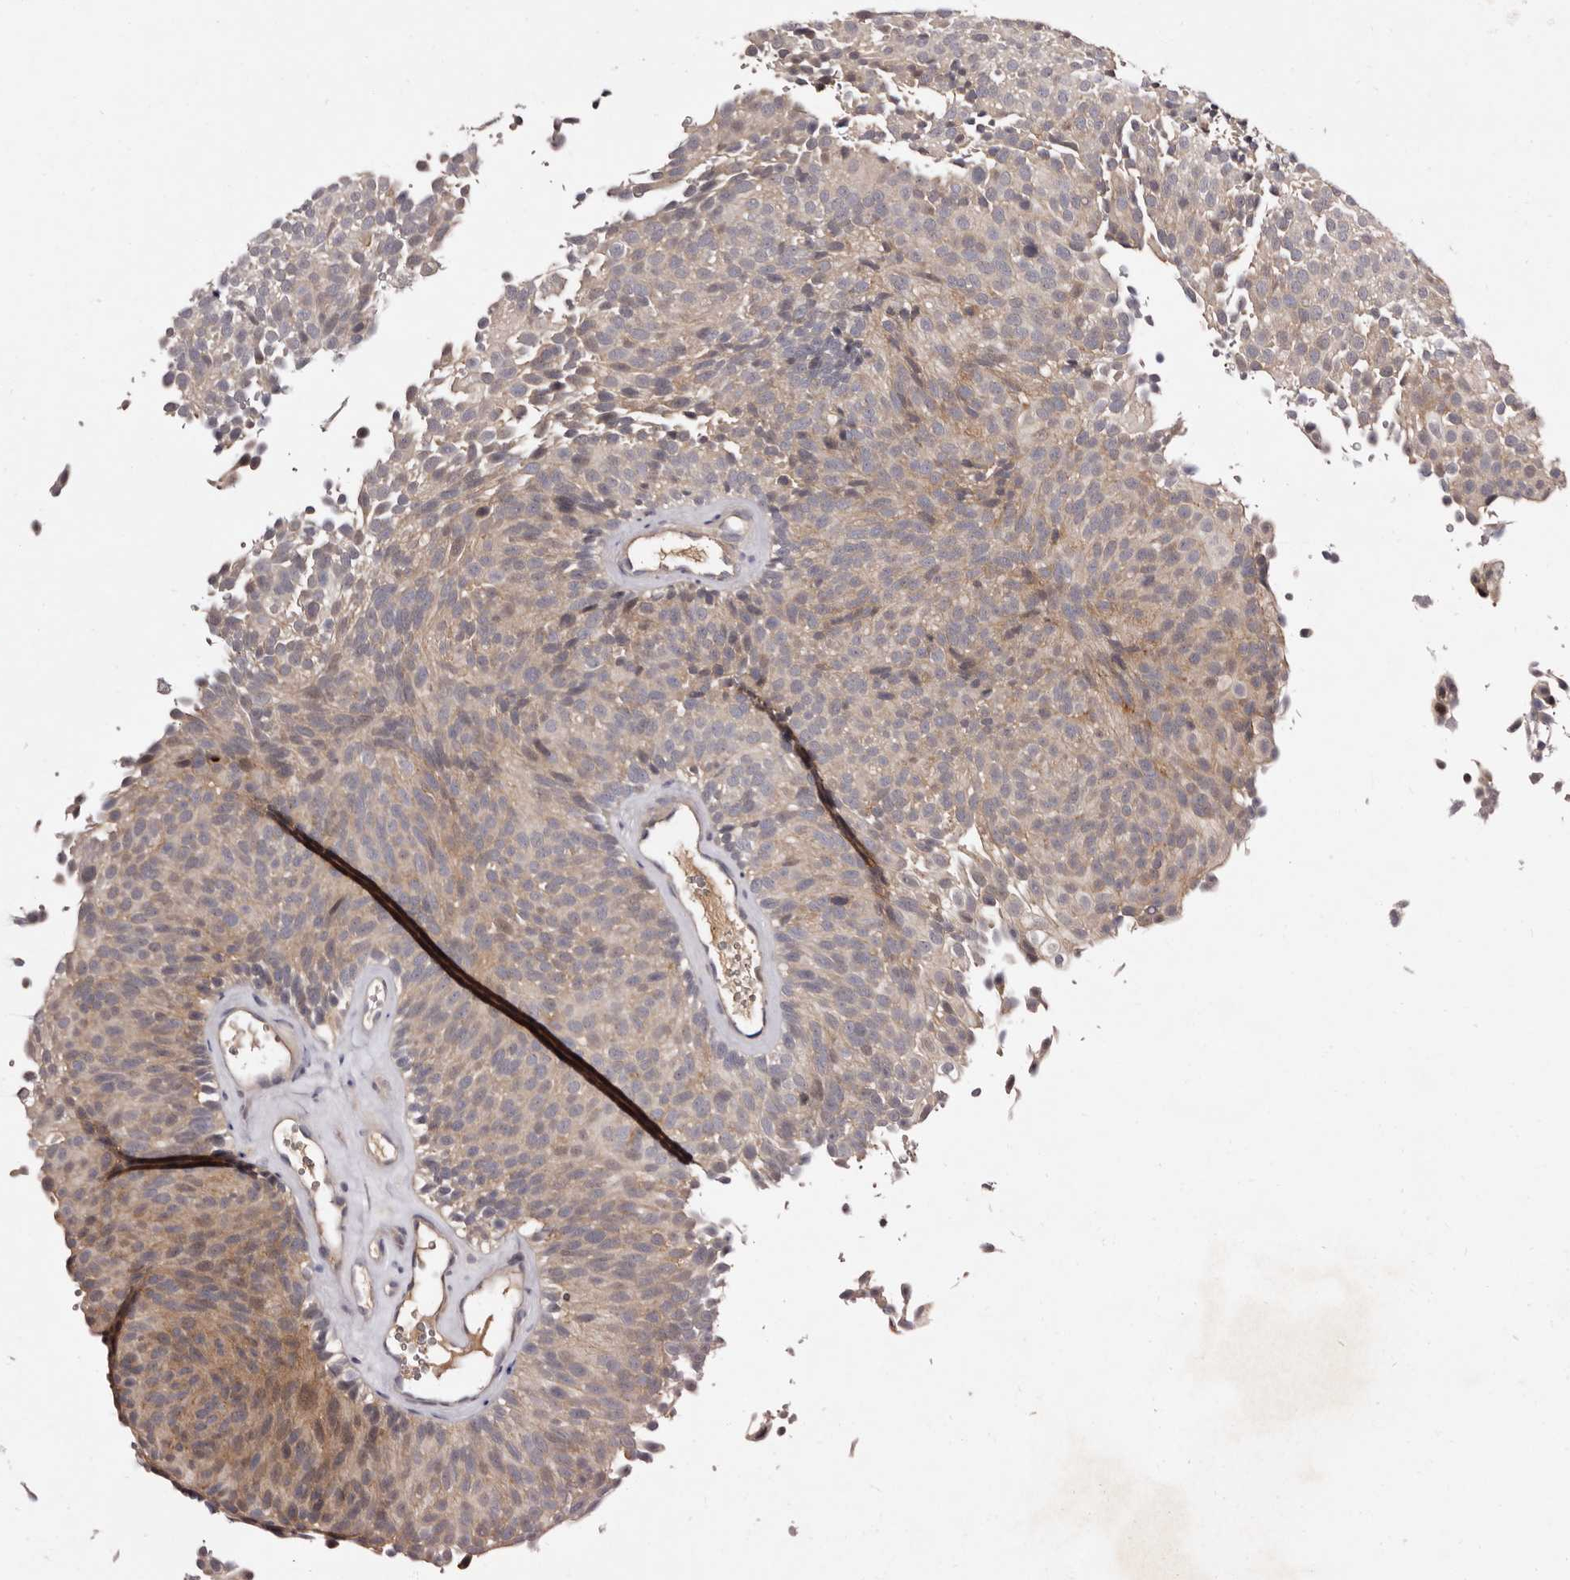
{"staining": {"intensity": "weak", "quantity": "25%-75%", "location": "cytoplasmic/membranous,nuclear"}, "tissue": "urothelial cancer", "cell_type": "Tumor cells", "image_type": "cancer", "snomed": [{"axis": "morphology", "description": "Urothelial carcinoma, Low grade"}, {"axis": "topography", "description": "Urinary bladder"}], "caption": "Immunohistochemistry (DAB) staining of human urothelial cancer reveals weak cytoplasmic/membranous and nuclear protein positivity in approximately 25%-75% of tumor cells.", "gene": "LANCL2", "patient": {"sex": "male", "age": 78}}